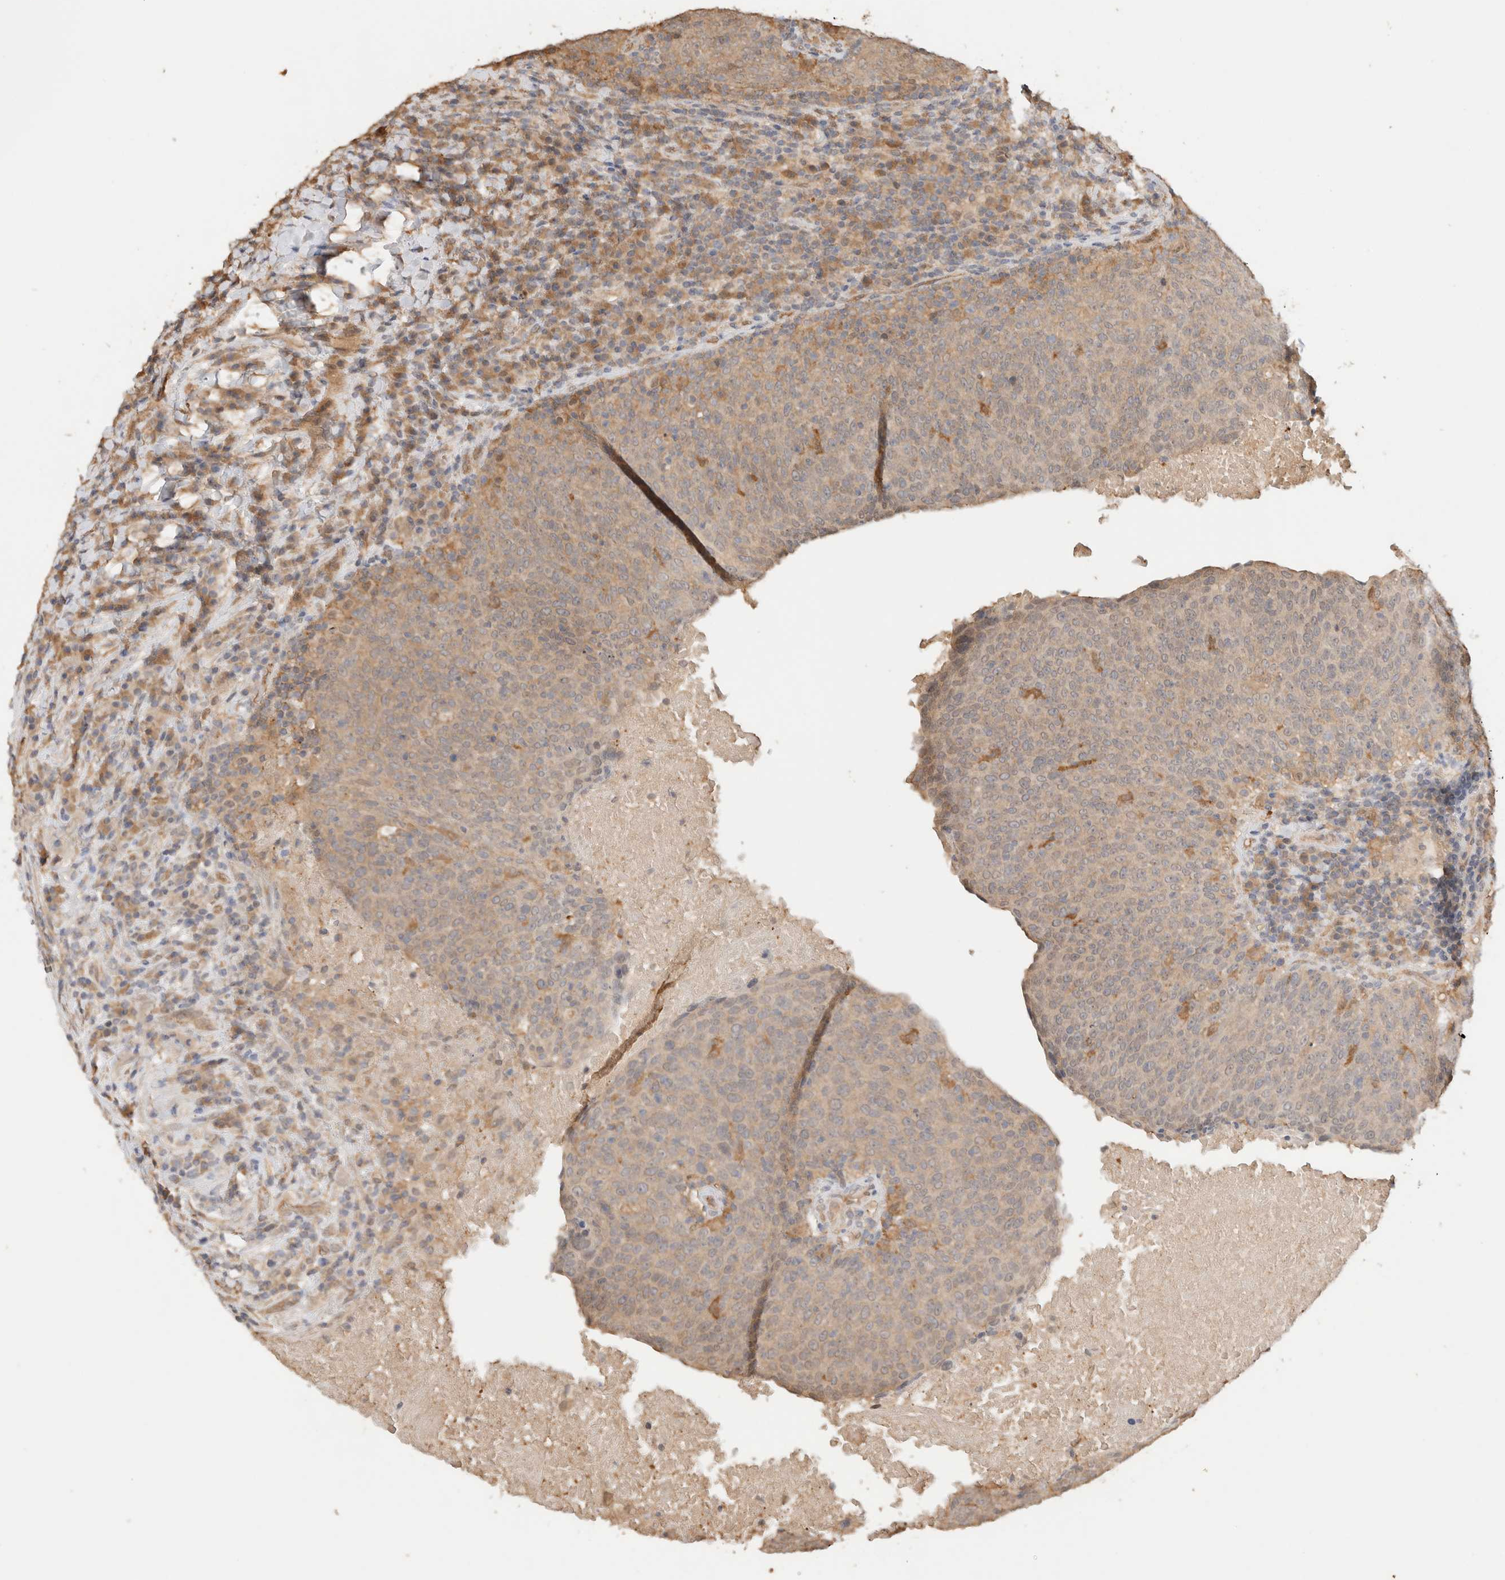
{"staining": {"intensity": "weak", "quantity": "25%-75%", "location": "cytoplasmic/membranous"}, "tissue": "head and neck cancer", "cell_type": "Tumor cells", "image_type": "cancer", "snomed": [{"axis": "morphology", "description": "Squamous cell carcinoma, NOS"}, {"axis": "morphology", "description": "Squamous cell carcinoma, metastatic, NOS"}, {"axis": "topography", "description": "Lymph node"}, {"axis": "topography", "description": "Head-Neck"}], "caption": "Protein analysis of head and neck cancer (squamous cell carcinoma) tissue reveals weak cytoplasmic/membranous positivity in approximately 25%-75% of tumor cells.", "gene": "YWHAH", "patient": {"sex": "male", "age": 62}}